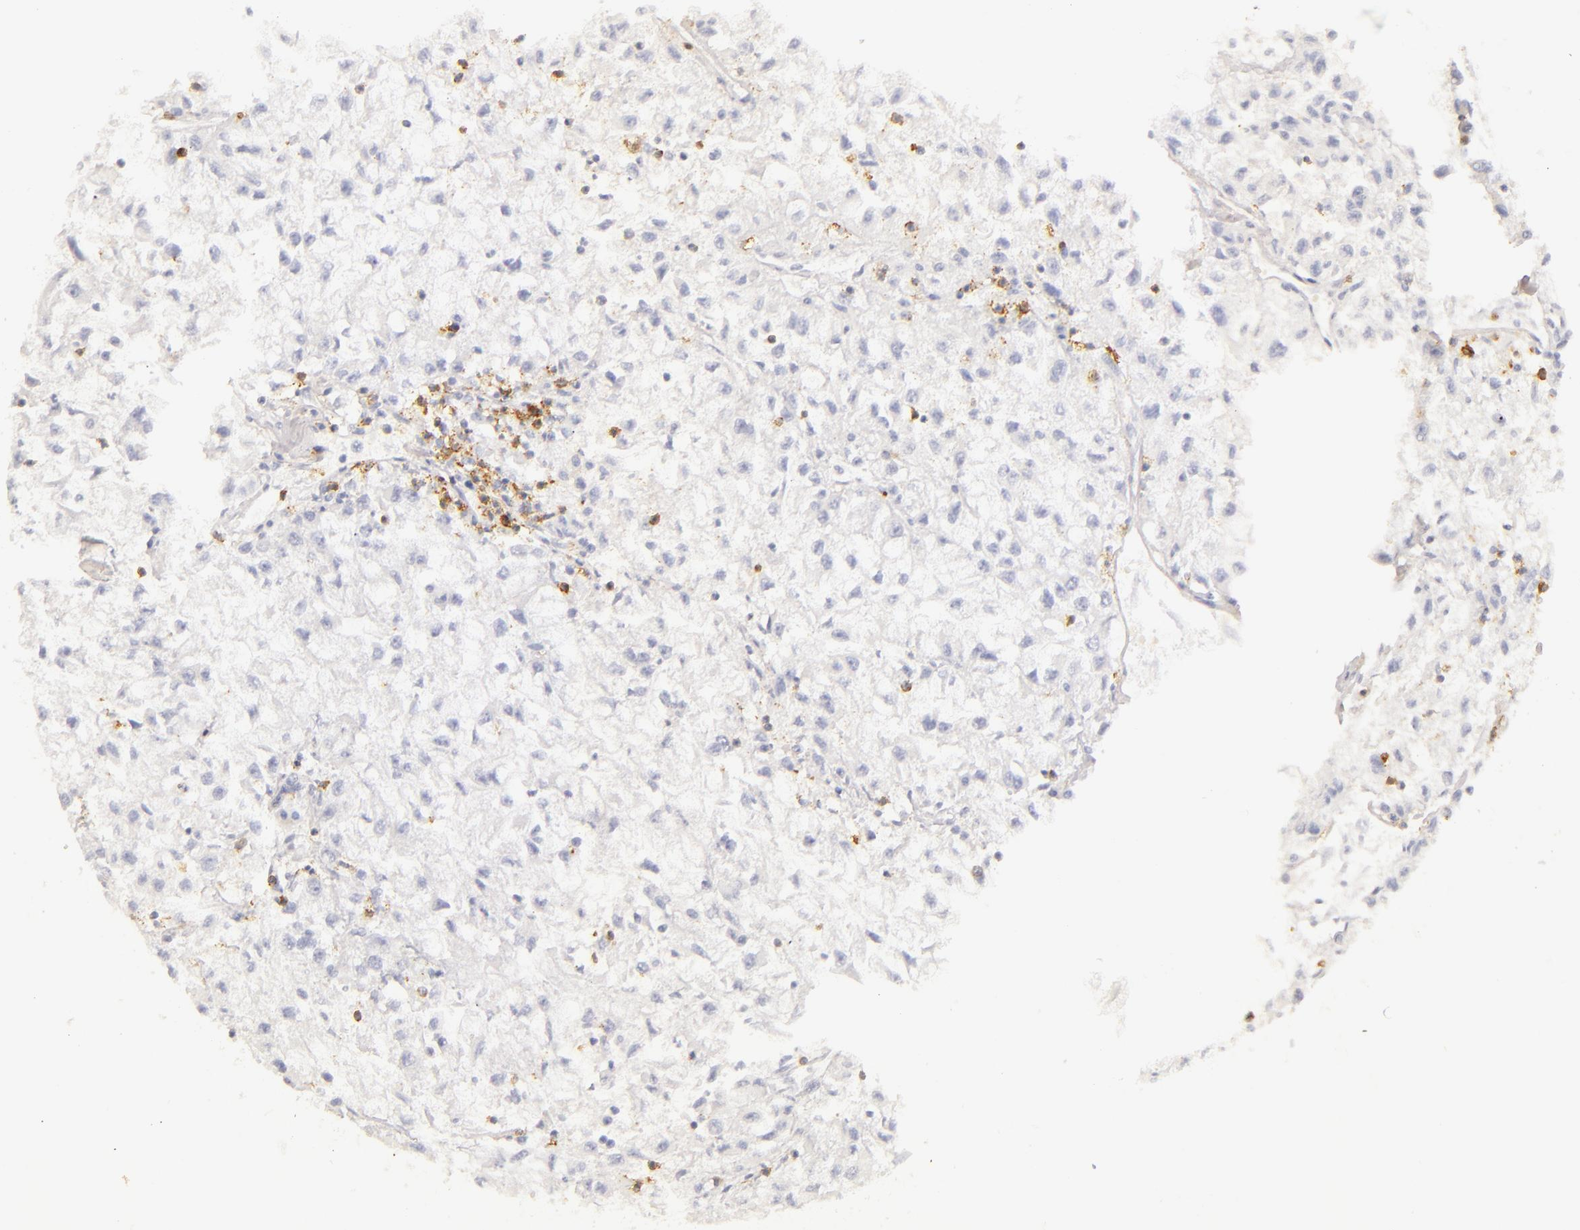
{"staining": {"intensity": "negative", "quantity": "none", "location": "none"}, "tissue": "renal cancer", "cell_type": "Tumor cells", "image_type": "cancer", "snomed": [{"axis": "morphology", "description": "Adenocarcinoma, NOS"}, {"axis": "topography", "description": "Kidney"}], "caption": "Tumor cells show no significant expression in renal cancer. The staining is performed using DAB brown chromogen with nuclei counter-stained in using hematoxylin.", "gene": "LAT", "patient": {"sex": "male", "age": 59}}